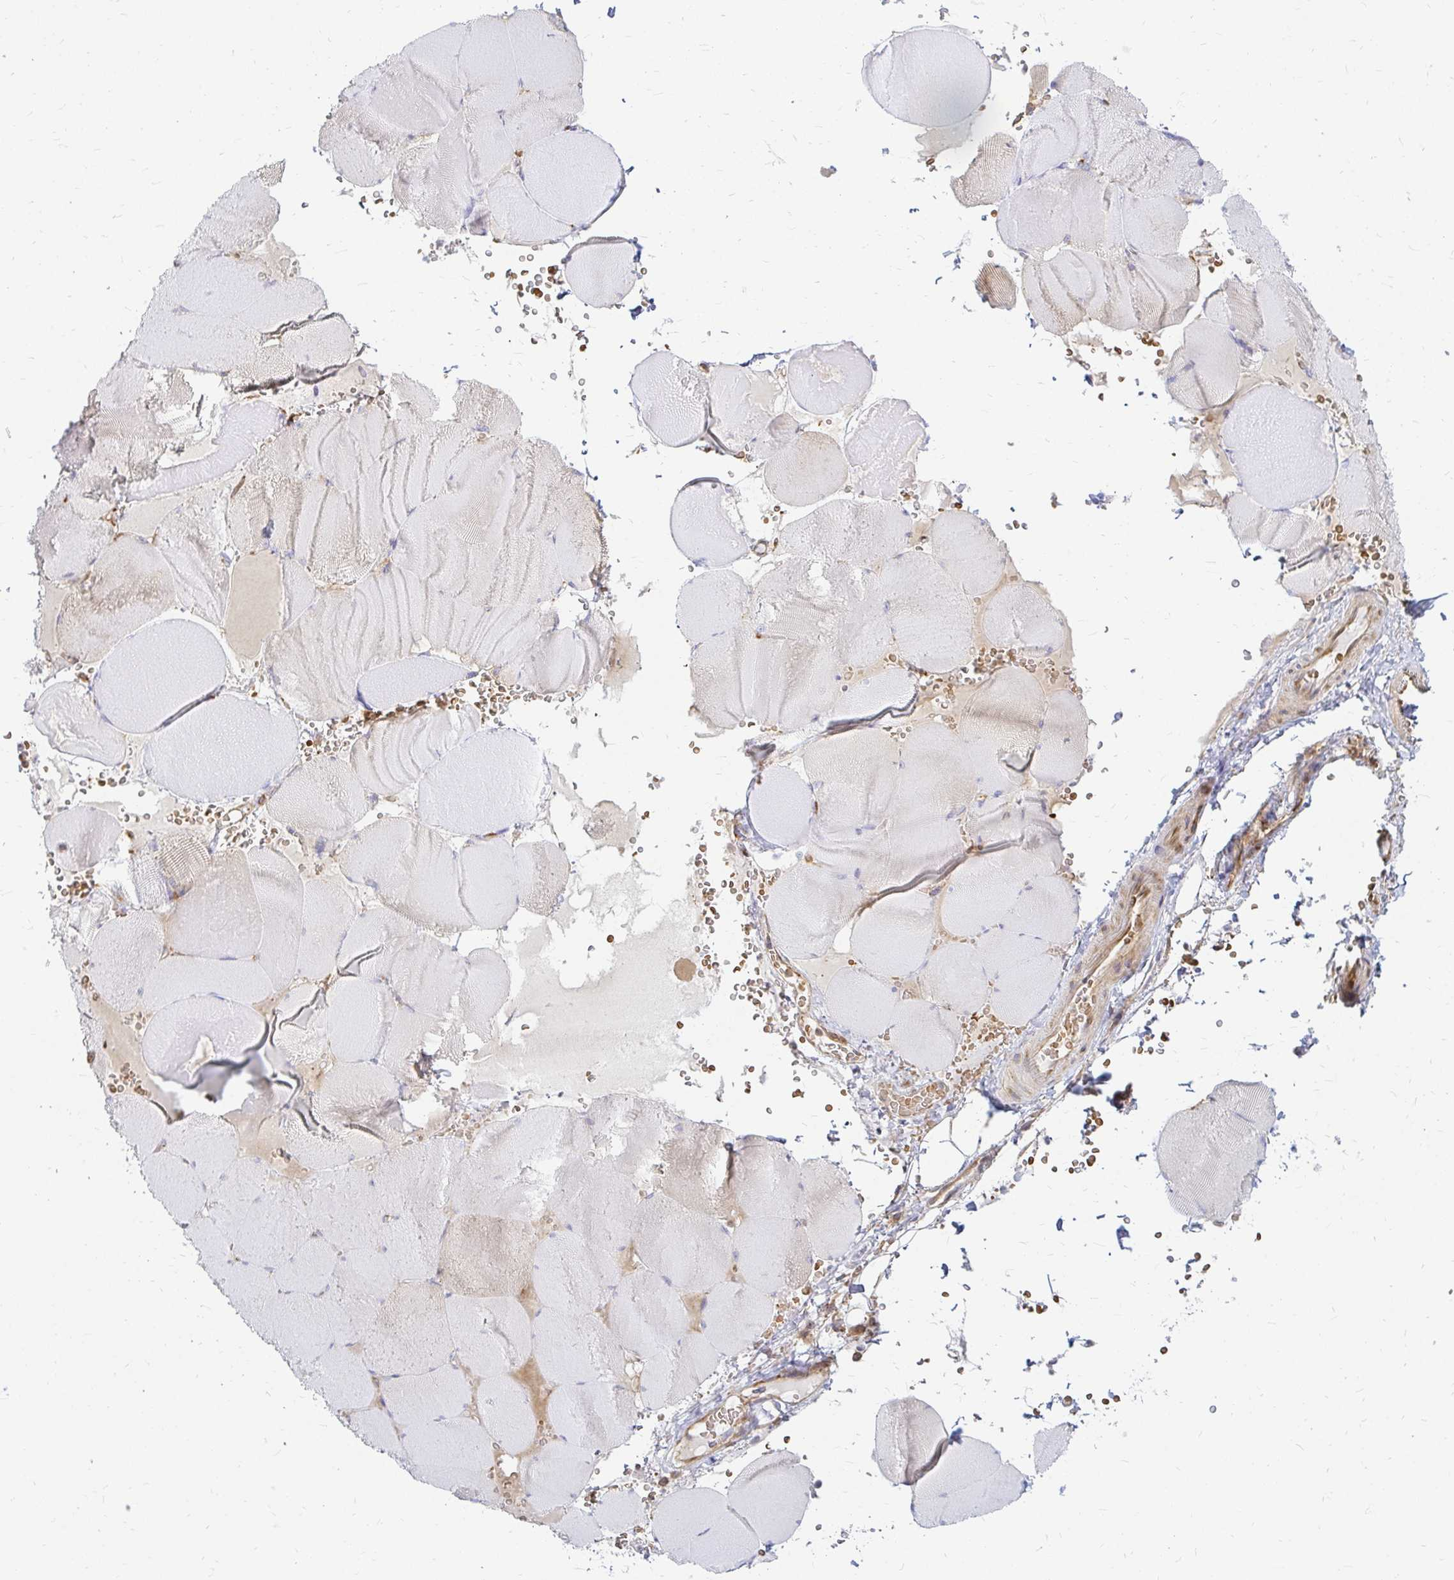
{"staining": {"intensity": "negative", "quantity": "none", "location": "none"}, "tissue": "skeletal muscle", "cell_type": "Myocytes", "image_type": "normal", "snomed": [{"axis": "morphology", "description": "Normal tissue, NOS"}, {"axis": "topography", "description": "Skeletal muscle"}, {"axis": "topography", "description": "Head-Neck"}], "caption": "Myocytes show no significant expression in unremarkable skeletal muscle. The staining is performed using DAB (3,3'-diaminobenzidine) brown chromogen with nuclei counter-stained in using hematoxylin.", "gene": "CAST", "patient": {"sex": "male", "age": 66}}